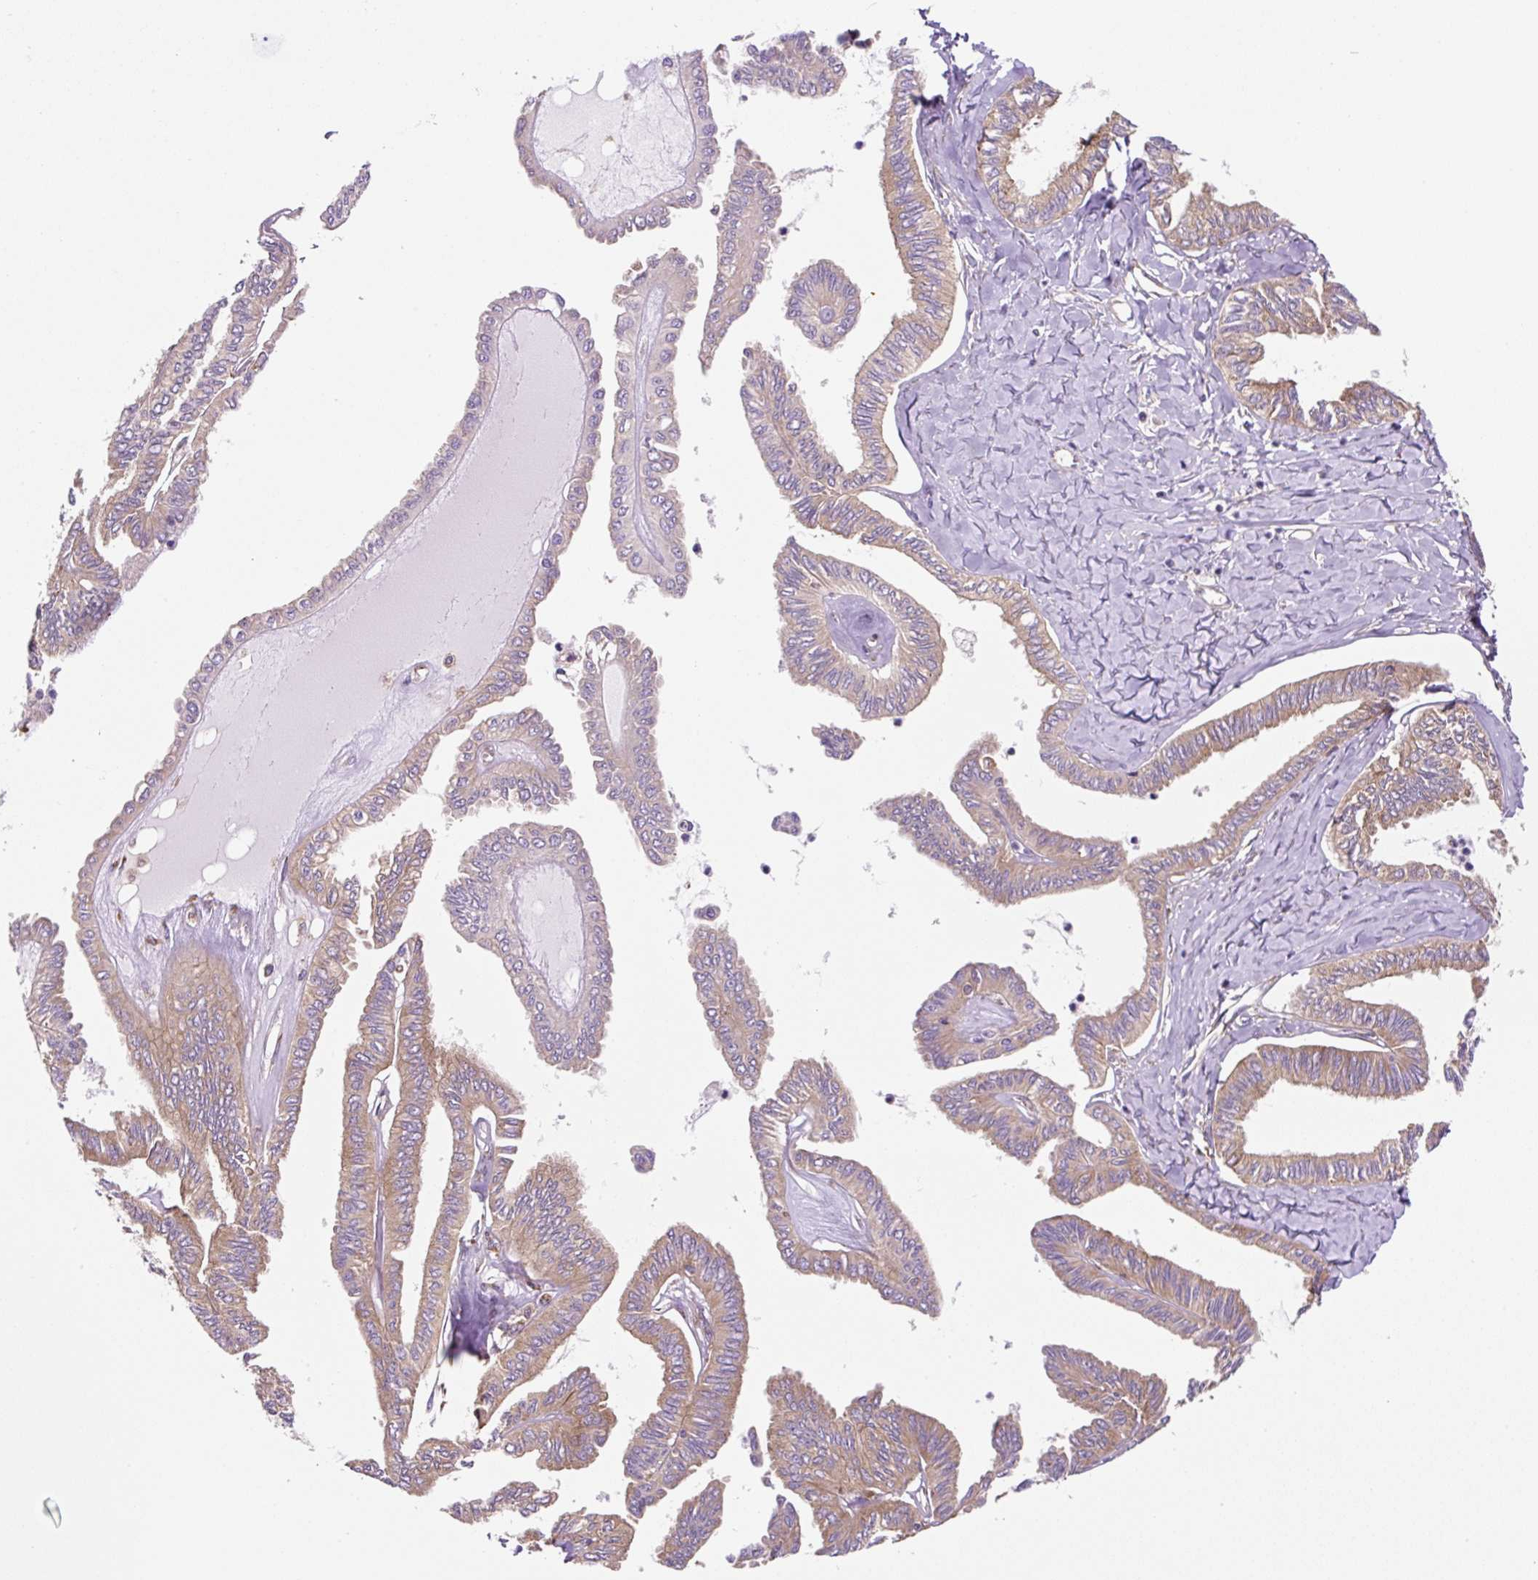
{"staining": {"intensity": "moderate", "quantity": "25%-75%", "location": "cytoplasmic/membranous"}, "tissue": "ovarian cancer", "cell_type": "Tumor cells", "image_type": "cancer", "snomed": [{"axis": "morphology", "description": "Carcinoma, endometroid"}, {"axis": "topography", "description": "Ovary"}], "caption": "Immunohistochemistry (IHC) micrograph of neoplastic tissue: human ovarian cancer (endometroid carcinoma) stained using IHC displays medium levels of moderate protein expression localized specifically in the cytoplasmic/membranous of tumor cells, appearing as a cytoplasmic/membranous brown color.", "gene": "RPS23", "patient": {"sex": "female", "age": 70}}